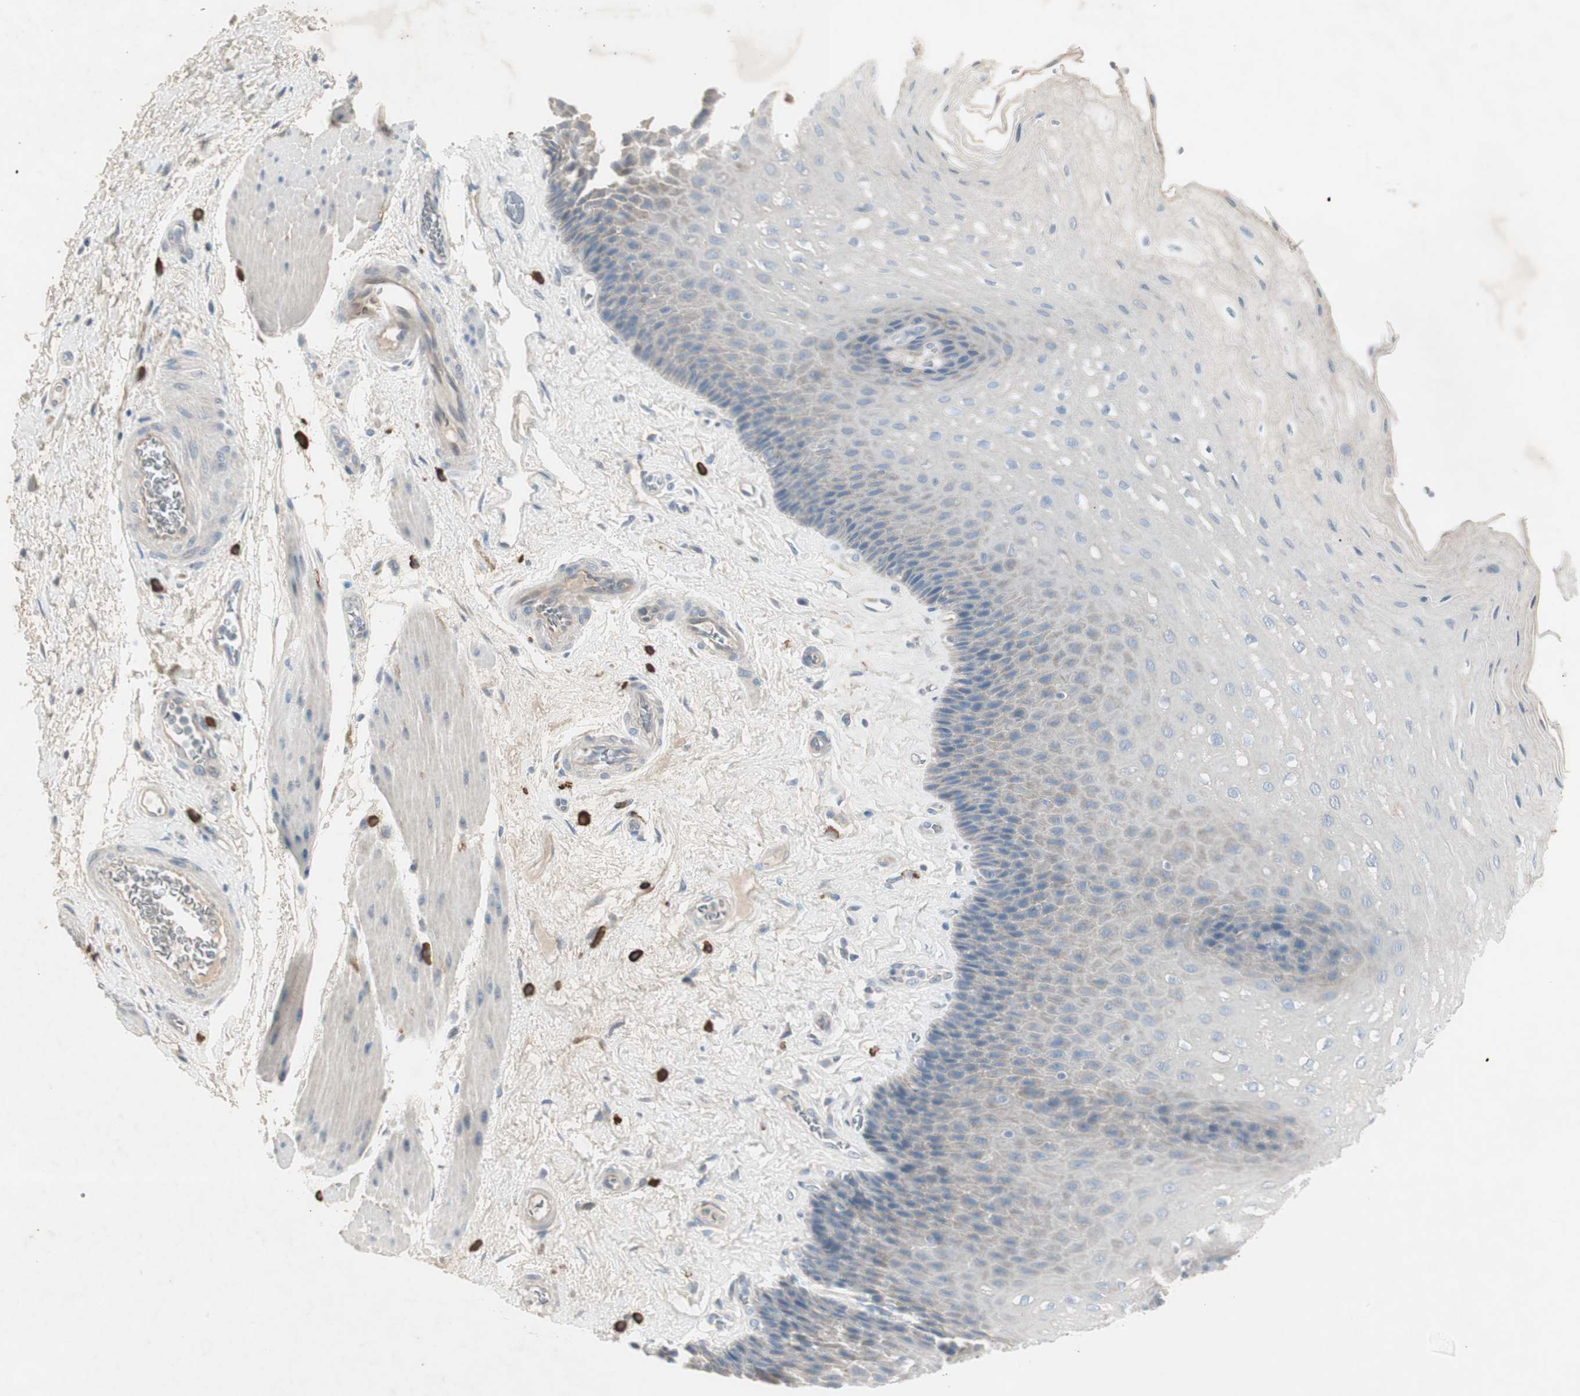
{"staining": {"intensity": "negative", "quantity": "none", "location": "none"}, "tissue": "esophagus", "cell_type": "Squamous epithelial cells", "image_type": "normal", "snomed": [{"axis": "morphology", "description": "Normal tissue, NOS"}, {"axis": "topography", "description": "Esophagus"}], "caption": "High power microscopy image of an immunohistochemistry (IHC) micrograph of benign esophagus, revealing no significant staining in squamous epithelial cells. (Brightfield microscopy of DAB IHC at high magnification).", "gene": "MAPRE3", "patient": {"sex": "female", "age": 72}}